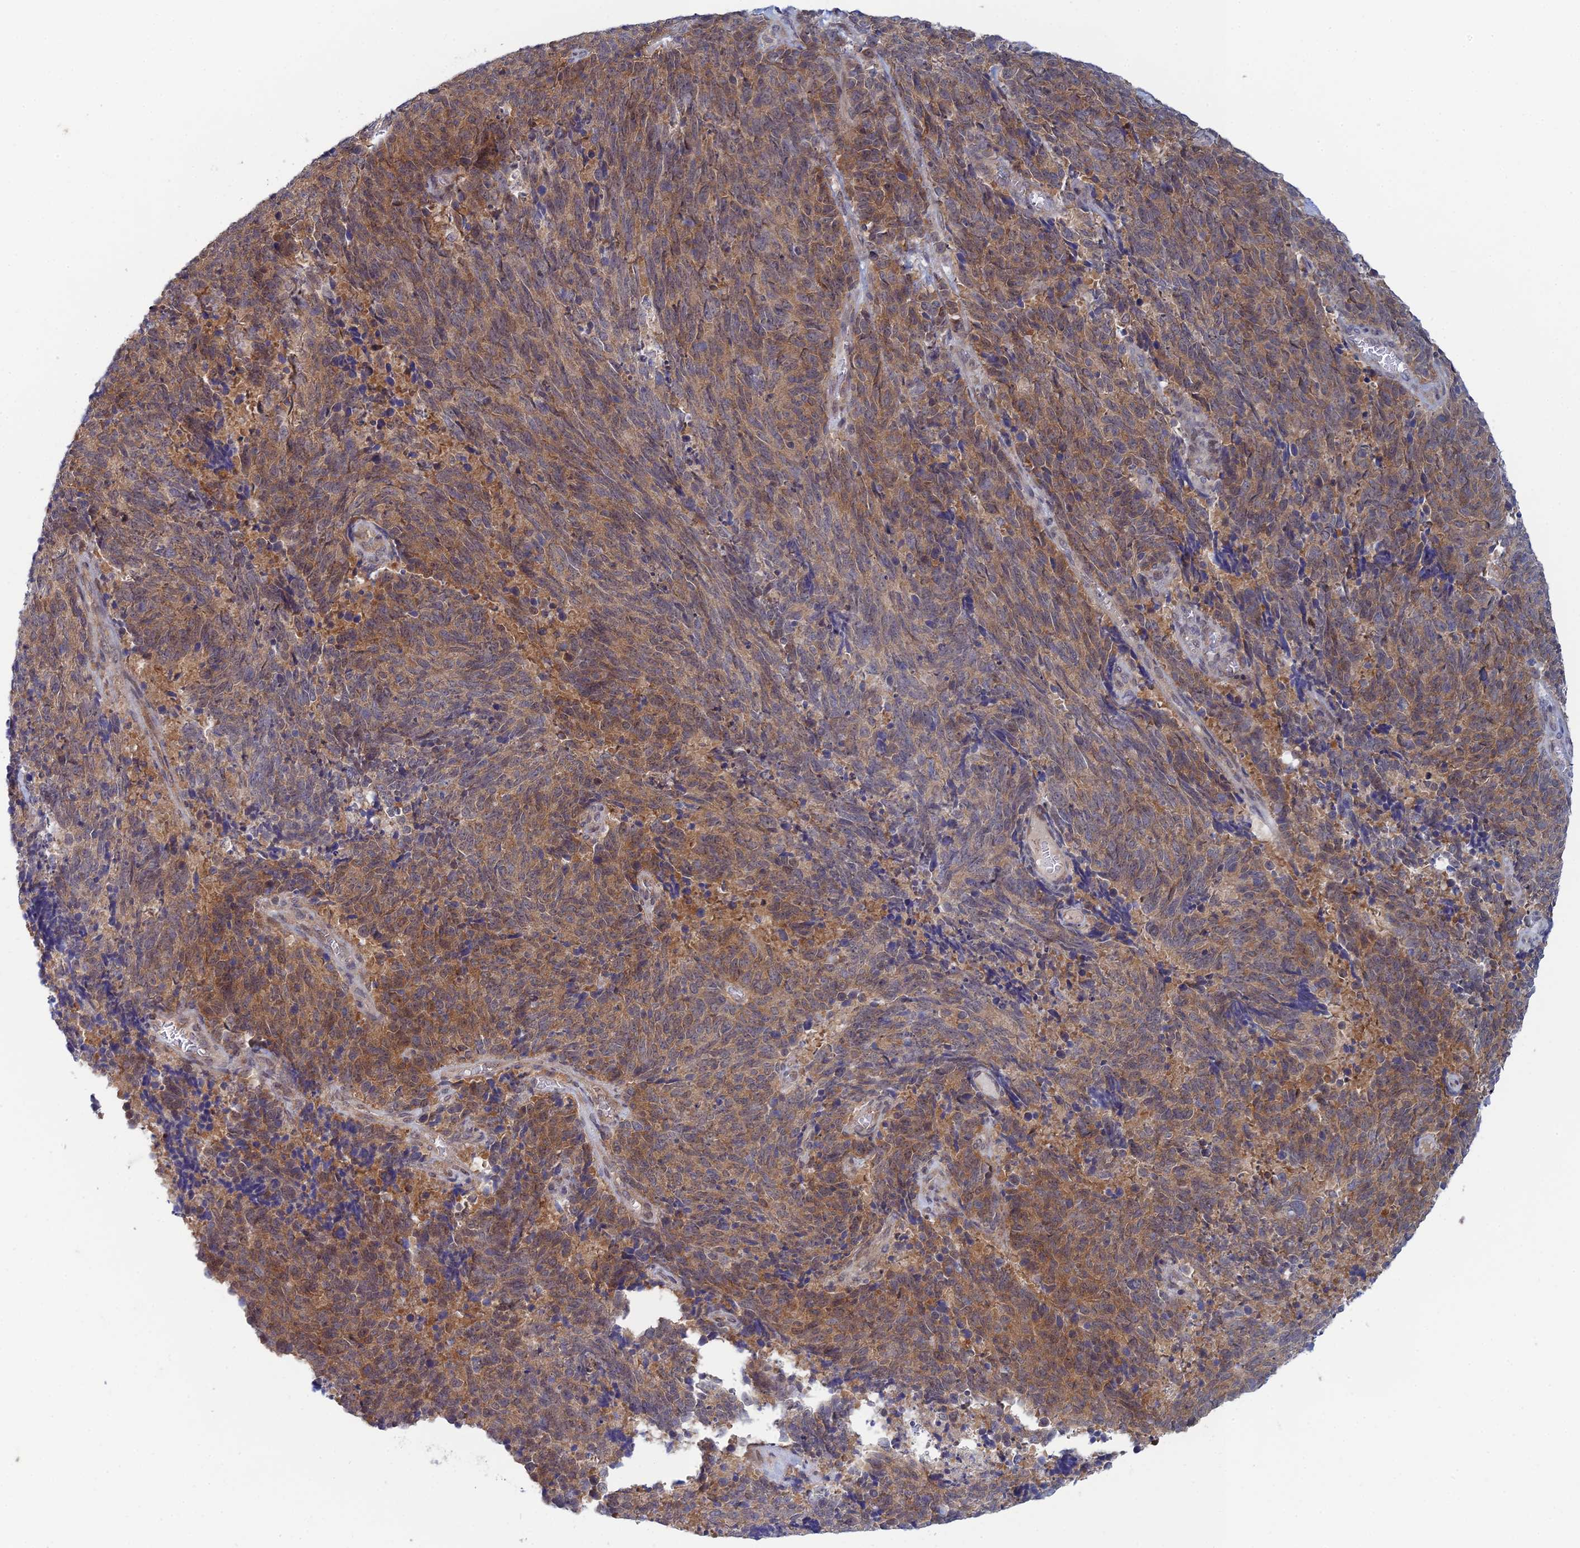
{"staining": {"intensity": "weak", "quantity": ">75%", "location": "cytoplasmic/membranous"}, "tissue": "cervical cancer", "cell_type": "Tumor cells", "image_type": "cancer", "snomed": [{"axis": "morphology", "description": "Squamous cell carcinoma, NOS"}, {"axis": "topography", "description": "Cervix"}], "caption": "There is low levels of weak cytoplasmic/membranous positivity in tumor cells of cervical cancer (squamous cell carcinoma), as demonstrated by immunohistochemical staining (brown color).", "gene": "SRA1", "patient": {"sex": "female", "age": 29}}